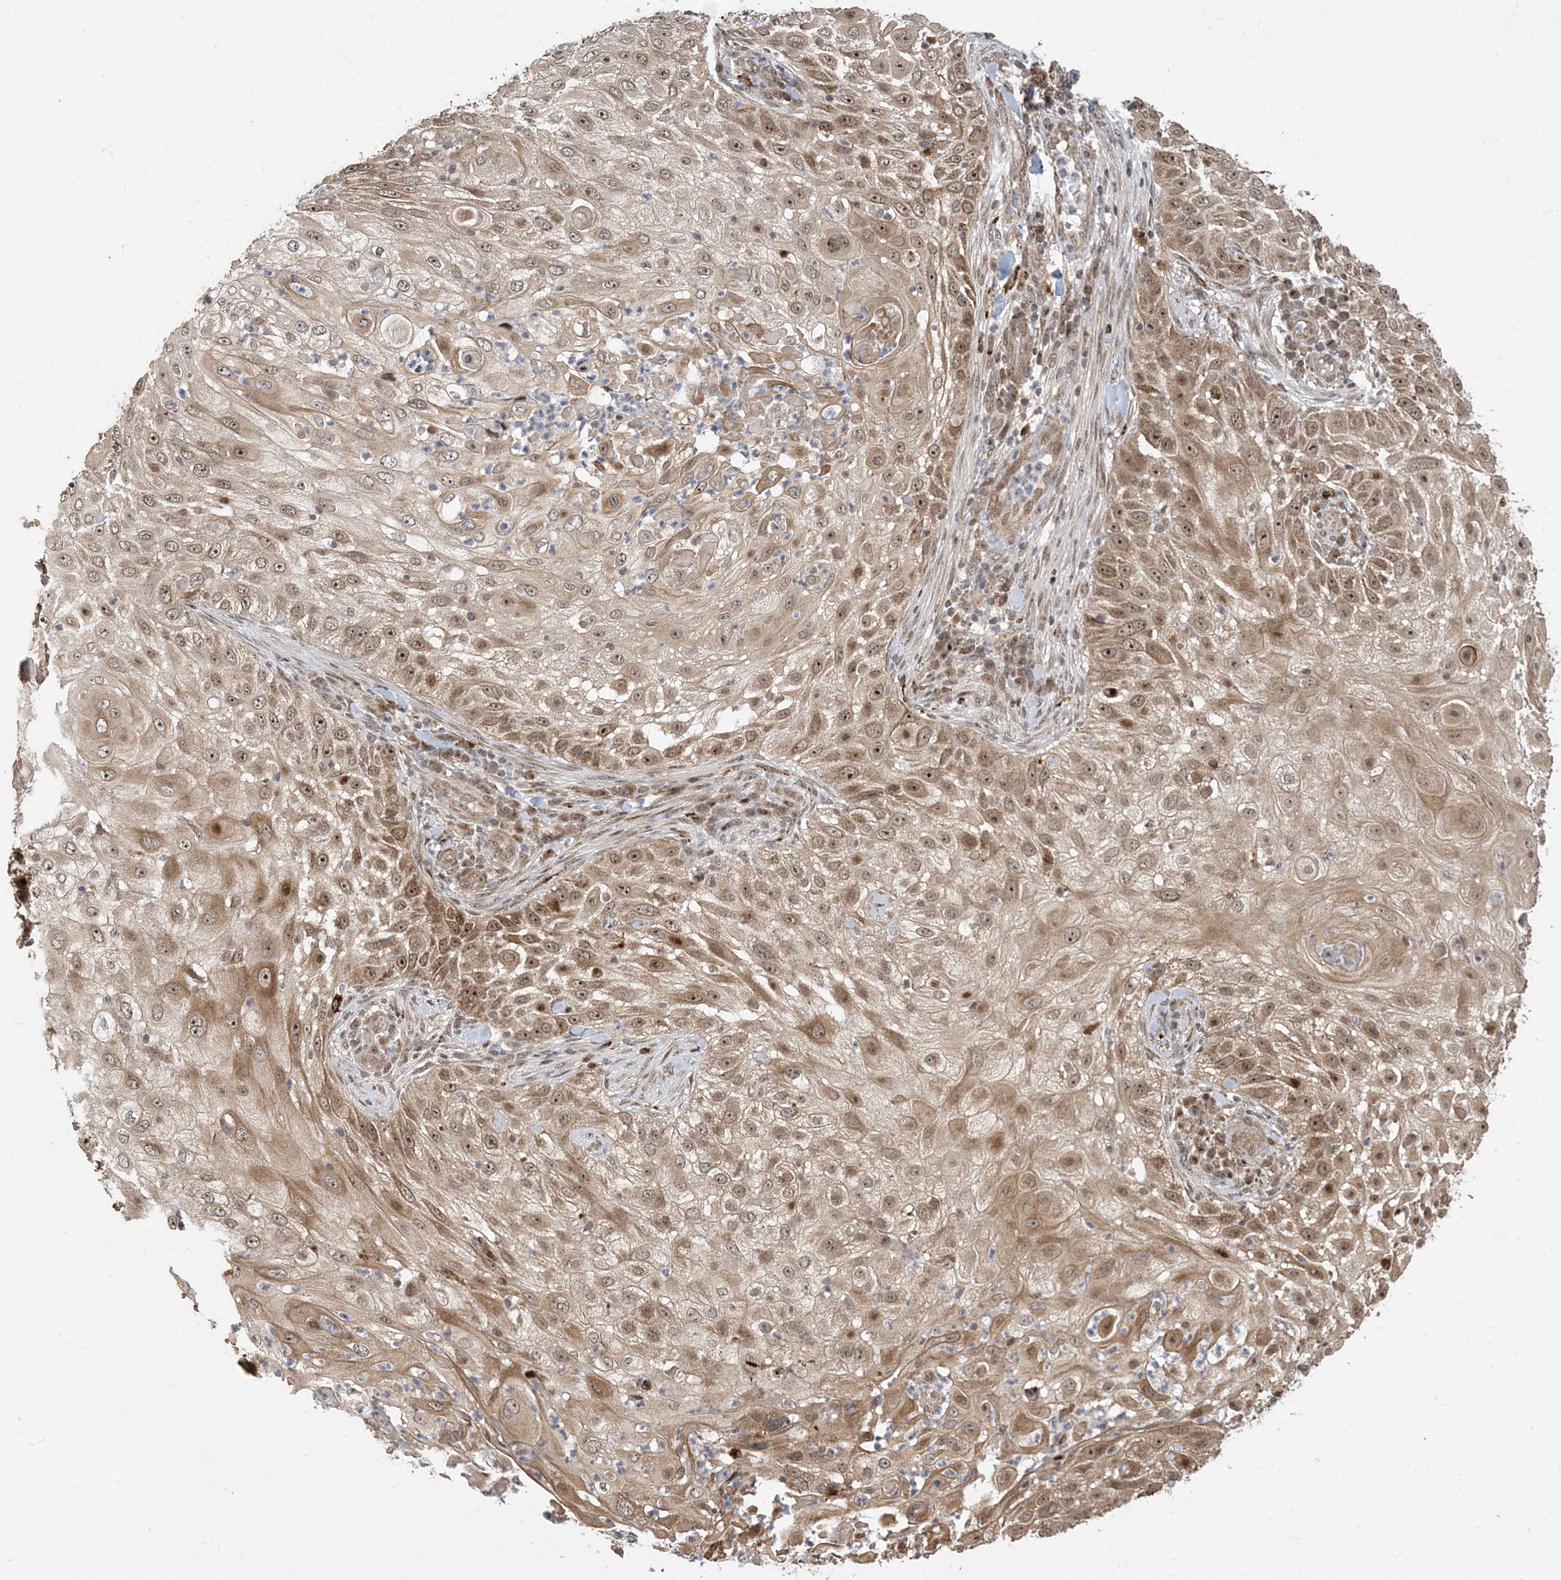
{"staining": {"intensity": "moderate", "quantity": ">75%", "location": "cytoplasmic/membranous,nuclear"}, "tissue": "skin cancer", "cell_type": "Tumor cells", "image_type": "cancer", "snomed": [{"axis": "morphology", "description": "Squamous cell carcinoma, NOS"}, {"axis": "topography", "description": "Skin"}], "caption": "Immunohistochemistry (IHC) staining of skin cancer, which demonstrates medium levels of moderate cytoplasmic/membranous and nuclear expression in approximately >75% of tumor cells indicating moderate cytoplasmic/membranous and nuclear protein expression. The staining was performed using DAB (brown) for protein detection and nuclei were counterstained in hematoxylin (blue).", "gene": "FAM9B", "patient": {"sex": "female", "age": 44}}